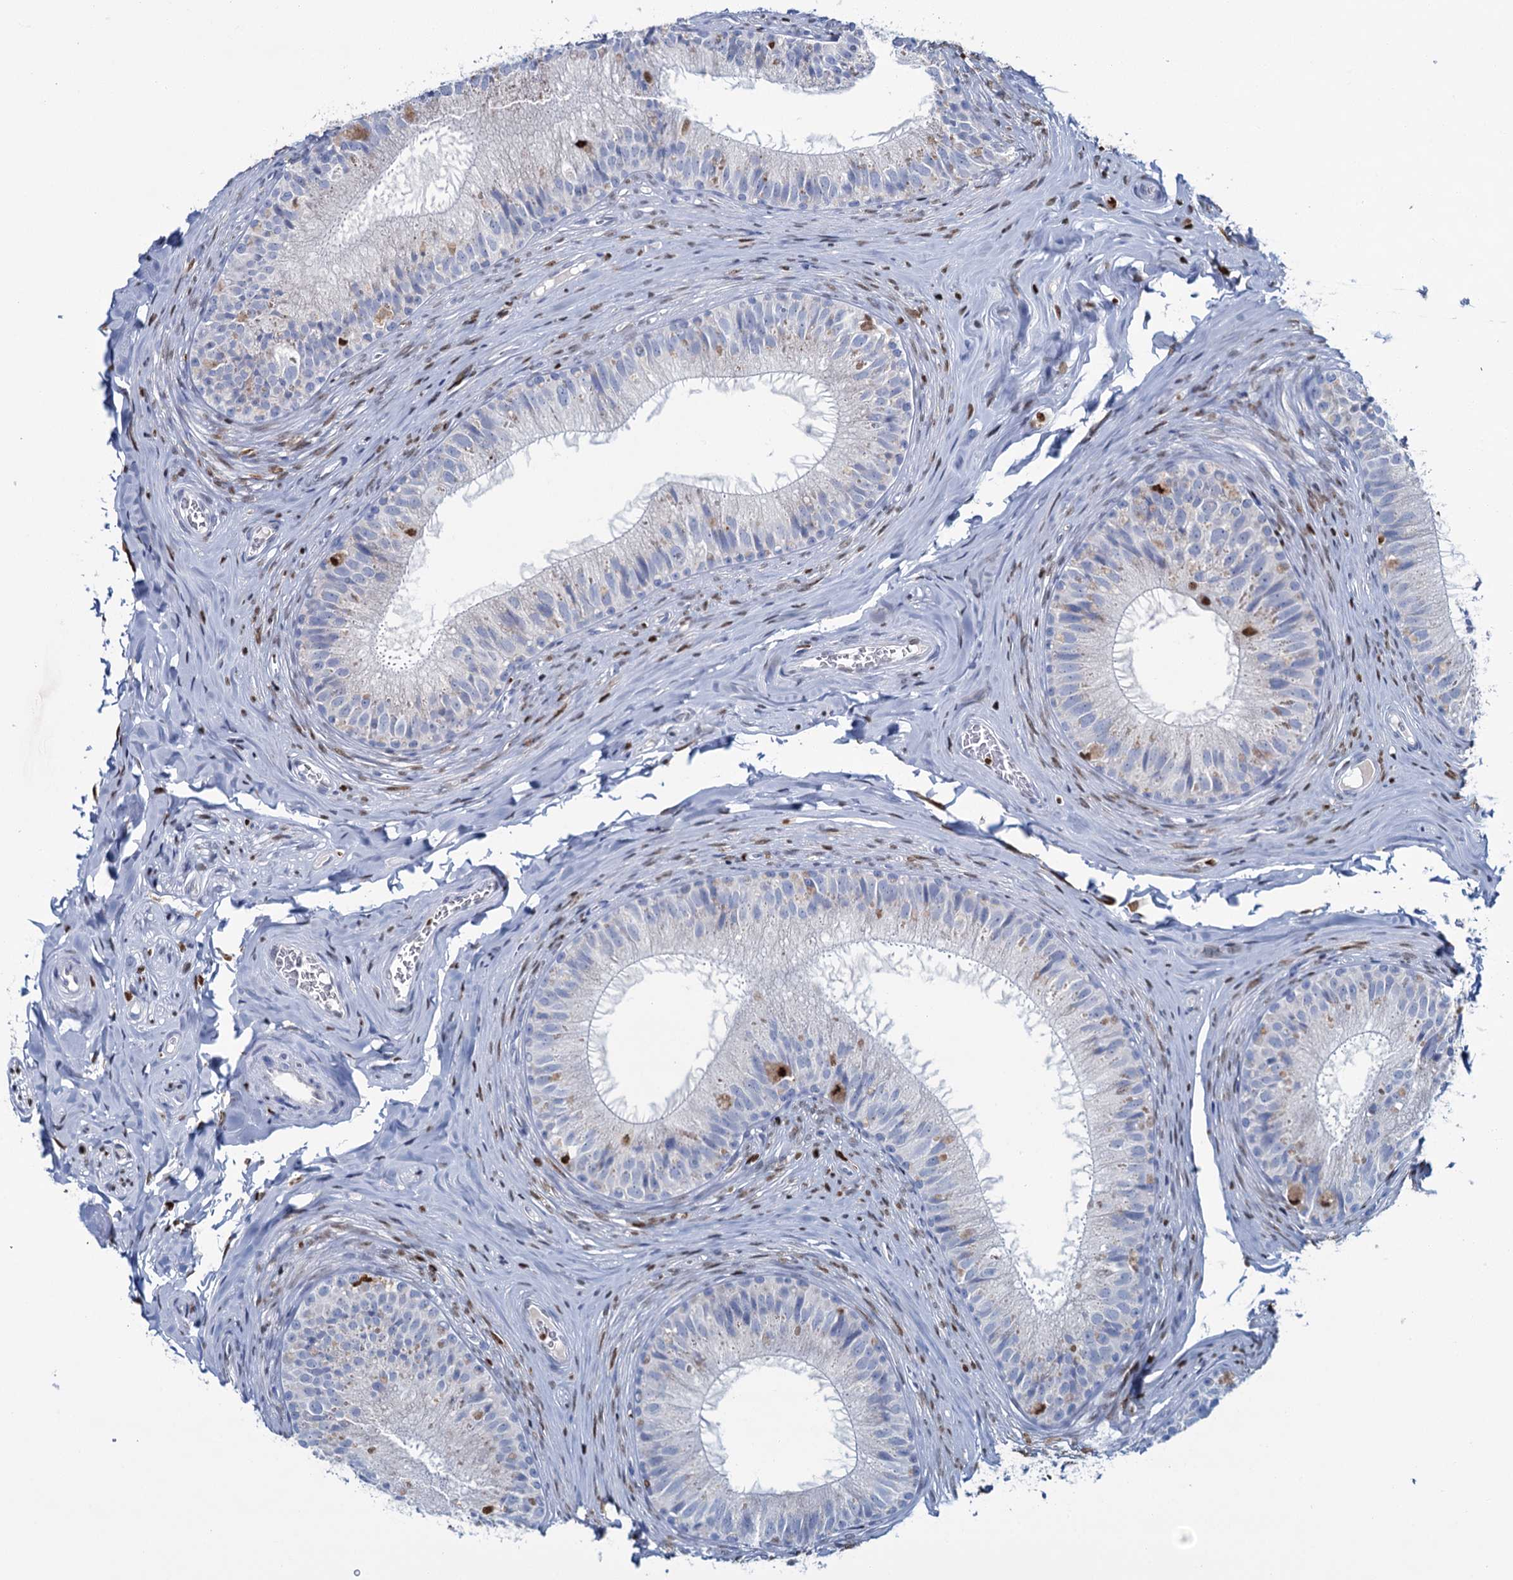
{"staining": {"intensity": "negative", "quantity": "none", "location": "none"}, "tissue": "epididymis", "cell_type": "Glandular cells", "image_type": "normal", "snomed": [{"axis": "morphology", "description": "Normal tissue, NOS"}, {"axis": "topography", "description": "Epididymis"}], "caption": "Human epididymis stained for a protein using immunohistochemistry (IHC) reveals no positivity in glandular cells.", "gene": "CELF2", "patient": {"sex": "male", "age": 34}}